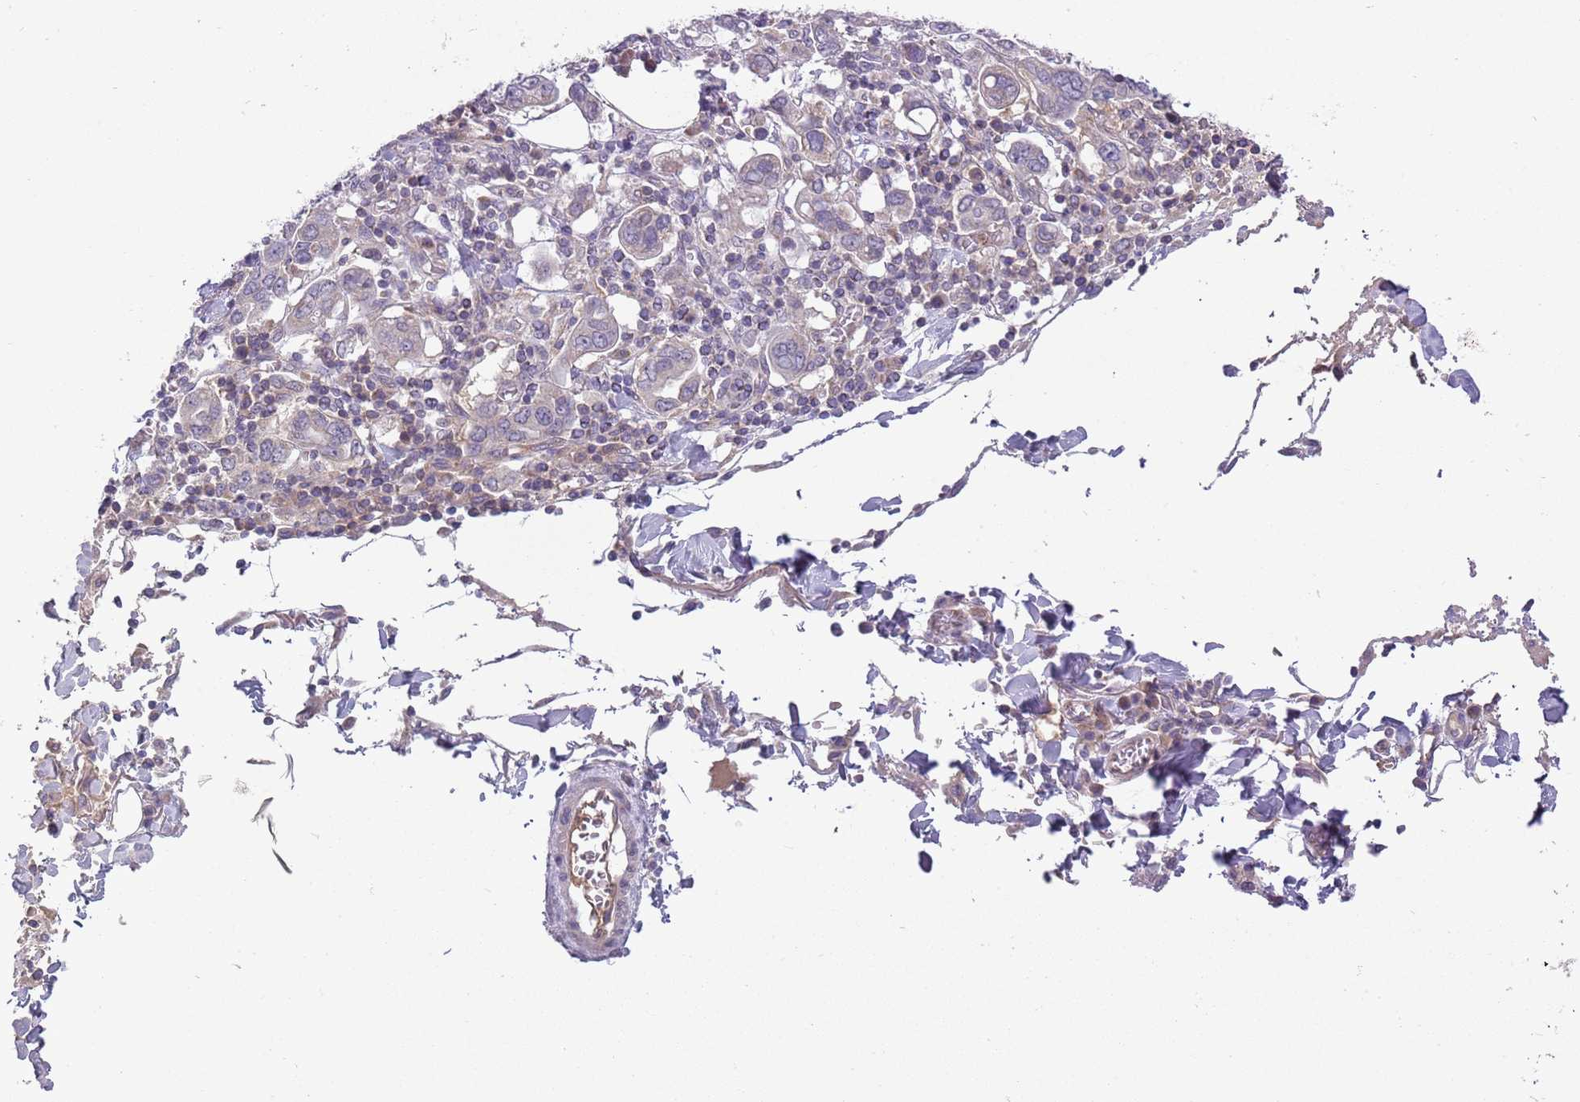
{"staining": {"intensity": "negative", "quantity": "none", "location": "none"}, "tissue": "stomach cancer", "cell_type": "Tumor cells", "image_type": "cancer", "snomed": [{"axis": "morphology", "description": "Adenocarcinoma, NOS"}, {"axis": "topography", "description": "Stomach, upper"}, {"axis": "topography", "description": "Stomach"}], "caption": "High power microscopy histopathology image of an IHC image of stomach cancer (adenocarcinoma), revealing no significant positivity in tumor cells.", "gene": "SKOR2", "patient": {"sex": "male", "age": 62}}